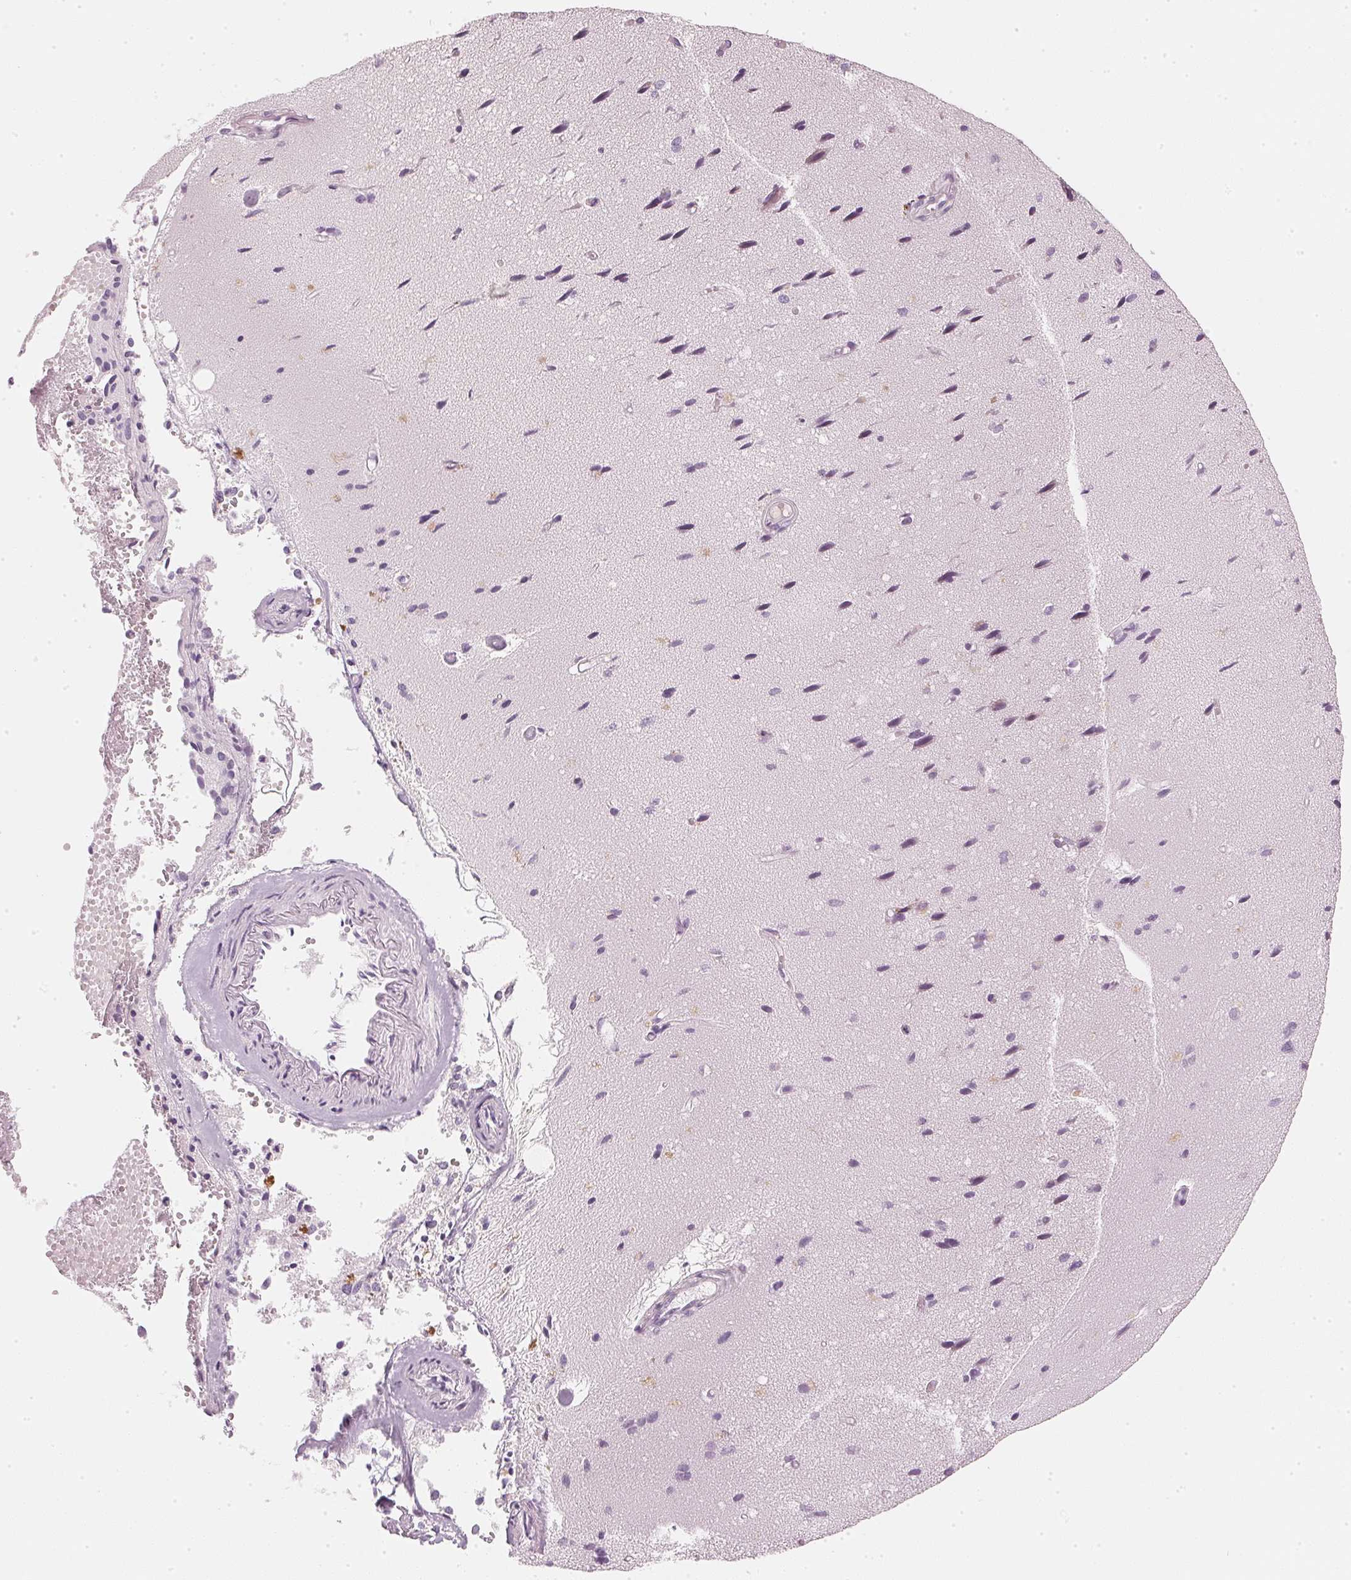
{"staining": {"intensity": "negative", "quantity": "none", "location": "none"}, "tissue": "cerebral cortex", "cell_type": "Endothelial cells", "image_type": "normal", "snomed": [{"axis": "morphology", "description": "Normal tissue, NOS"}, {"axis": "morphology", "description": "Glioma, malignant, High grade"}, {"axis": "topography", "description": "Cerebral cortex"}], "caption": "Immunohistochemistry of benign cerebral cortex demonstrates no positivity in endothelial cells.", "gene": "CHST4", "patient": {"sex": "male", "age": 71}}